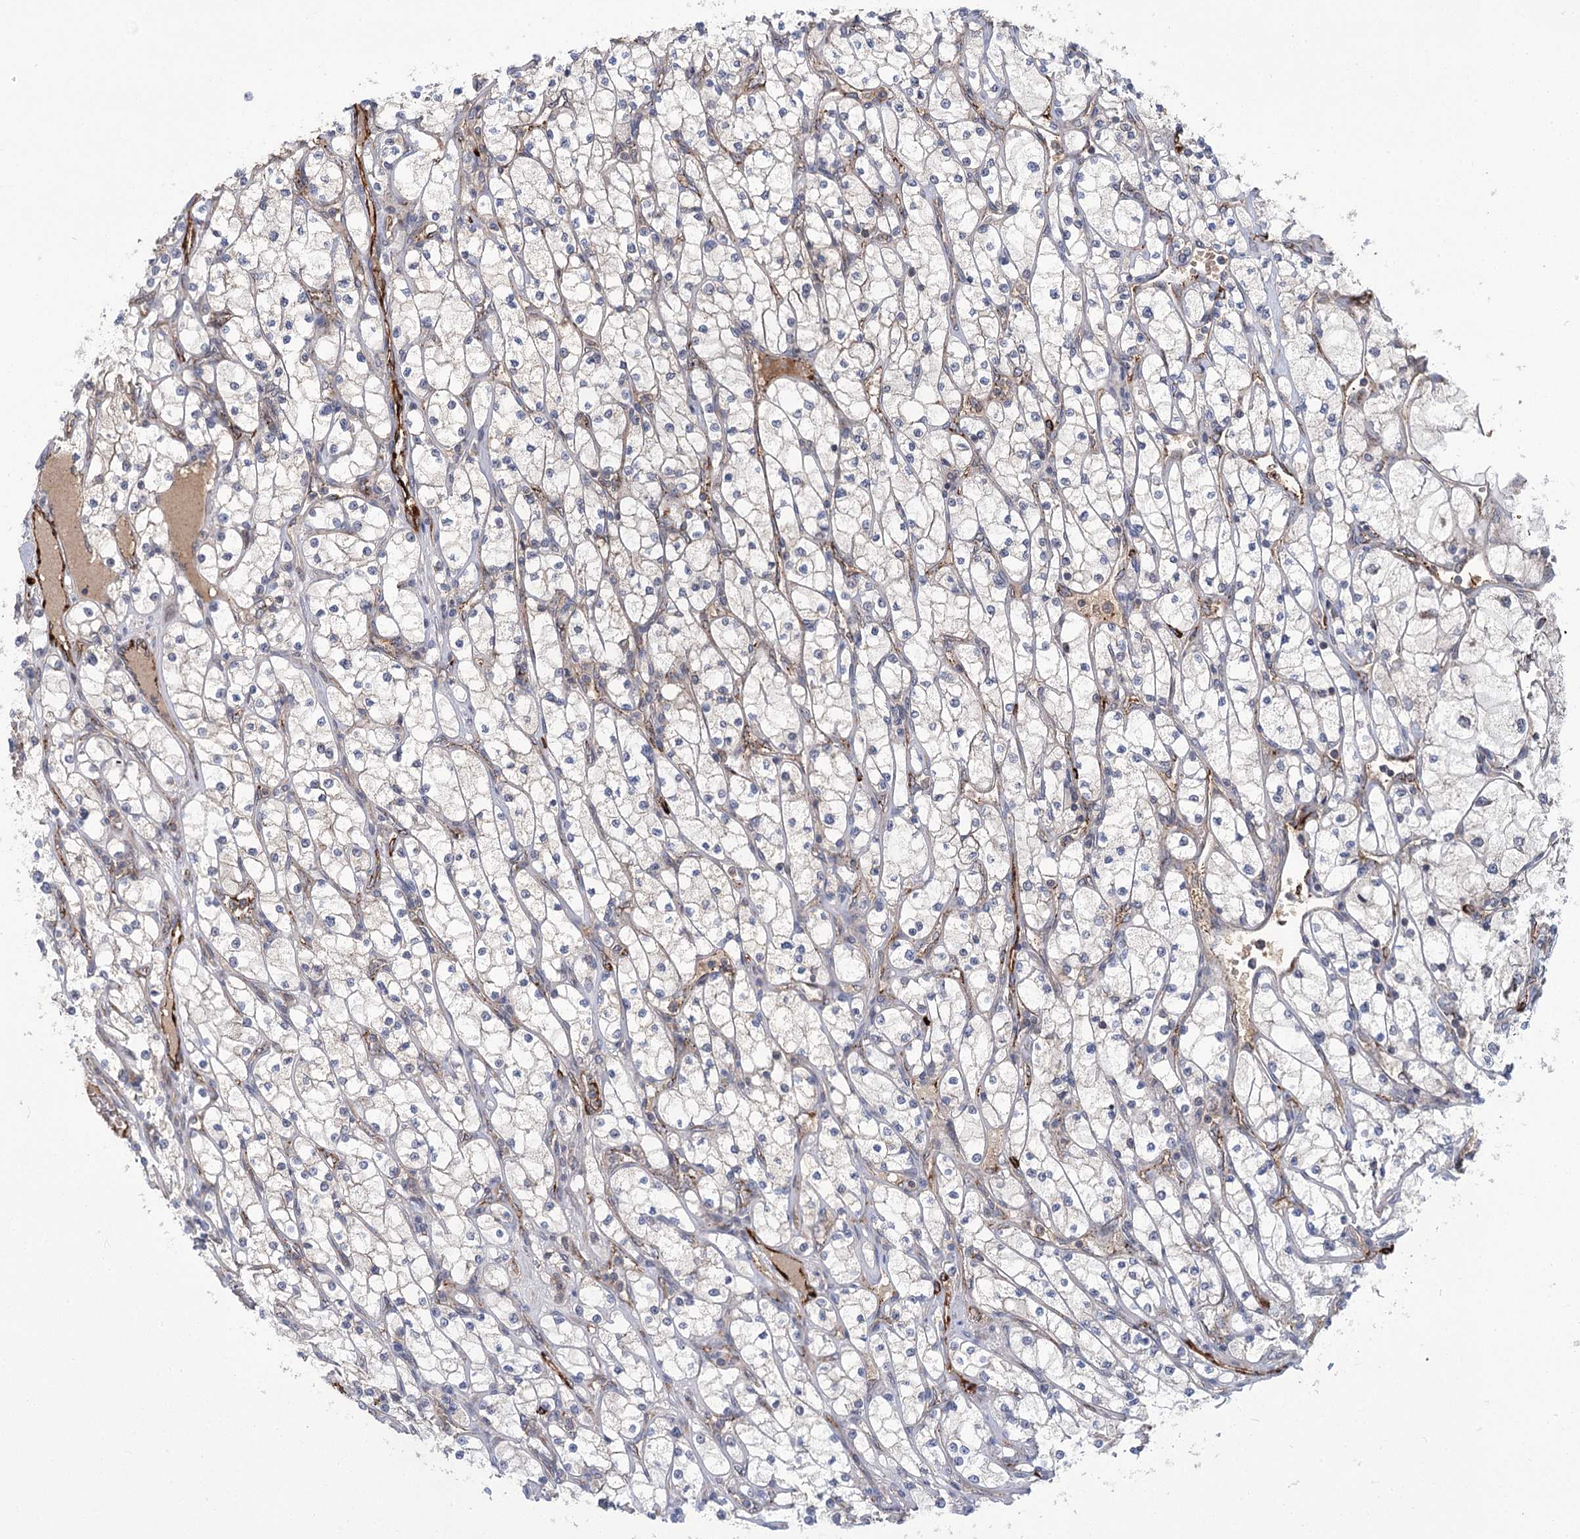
{"staining": {"intensity": "negative", "quantity": "none", "location": "none"}, "tissue": "renal cancer", "cell_type": "Tumor cells", "image_type": "cancer", "snomed": [{"axis": "morphology", "description": "Adenocarcinoma, NOS"}, {"axis": "topography", "description": "Kidney"}], "caption": "Immunohistochemical staining of human renal adenocarcinoma displays no significant positivity in tumor cells.", "gene": "CARD19", "patient": {"sex": "male", "age": 80}}